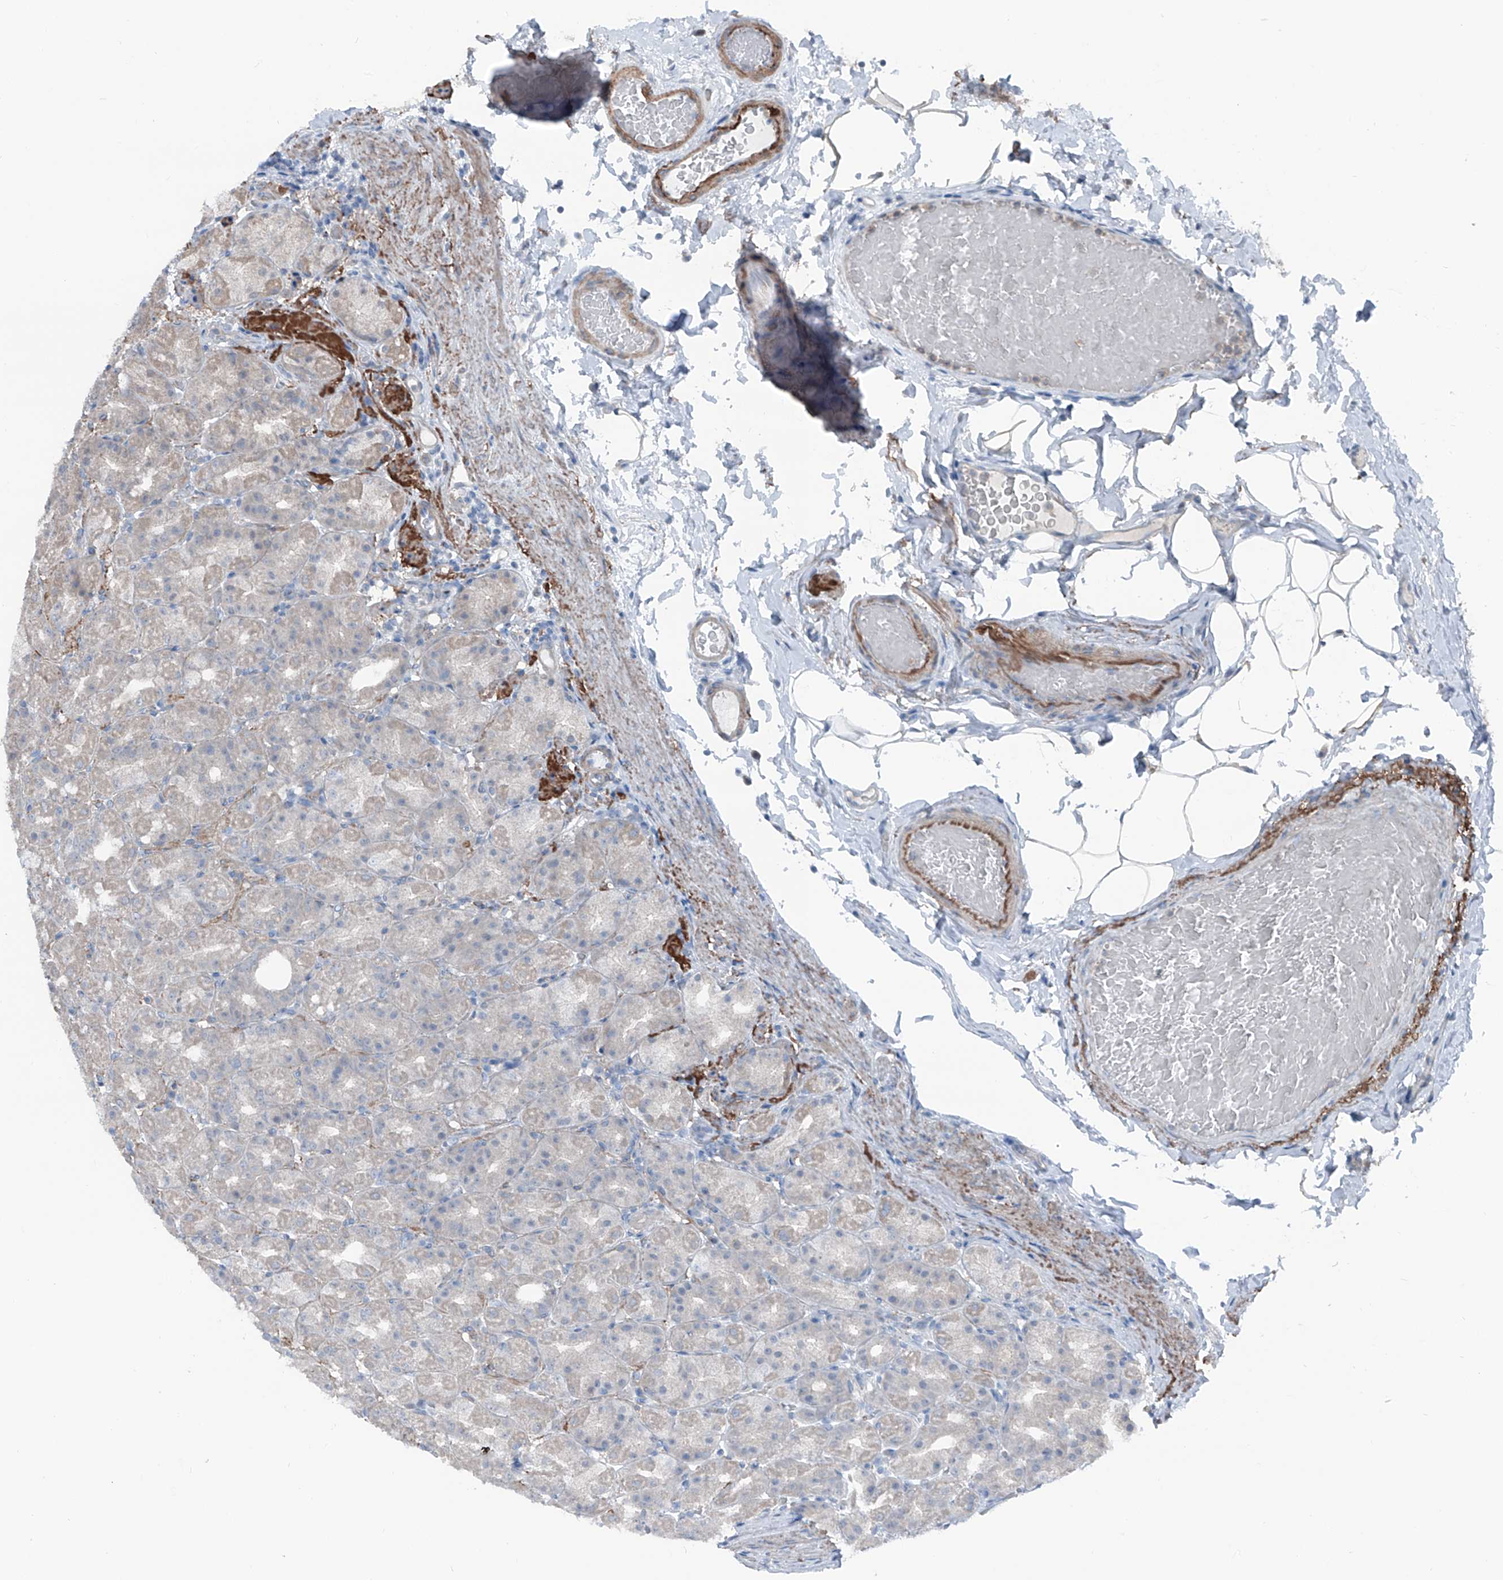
{"staining": {"intensity": "negative", "quantity": "none", "location": "none"}, "tissue": "stomach", "cell_type": "Glandular cells", "image_type": "normal", "snomed": [{"axis": "morphology", "description": "Normal tissue, NOS"}, {"axis": "topography", "description": "Stomach, upper"}], "caption": "Immunohistochemistry (IHC) micrograph of normal human stomach stained for a protein (brown), which exhibits no staining in glandular cells. (DAB IHC, high magnification).", "gene": "HSPB11", "patient": {"sex": "male", "age": 68}}